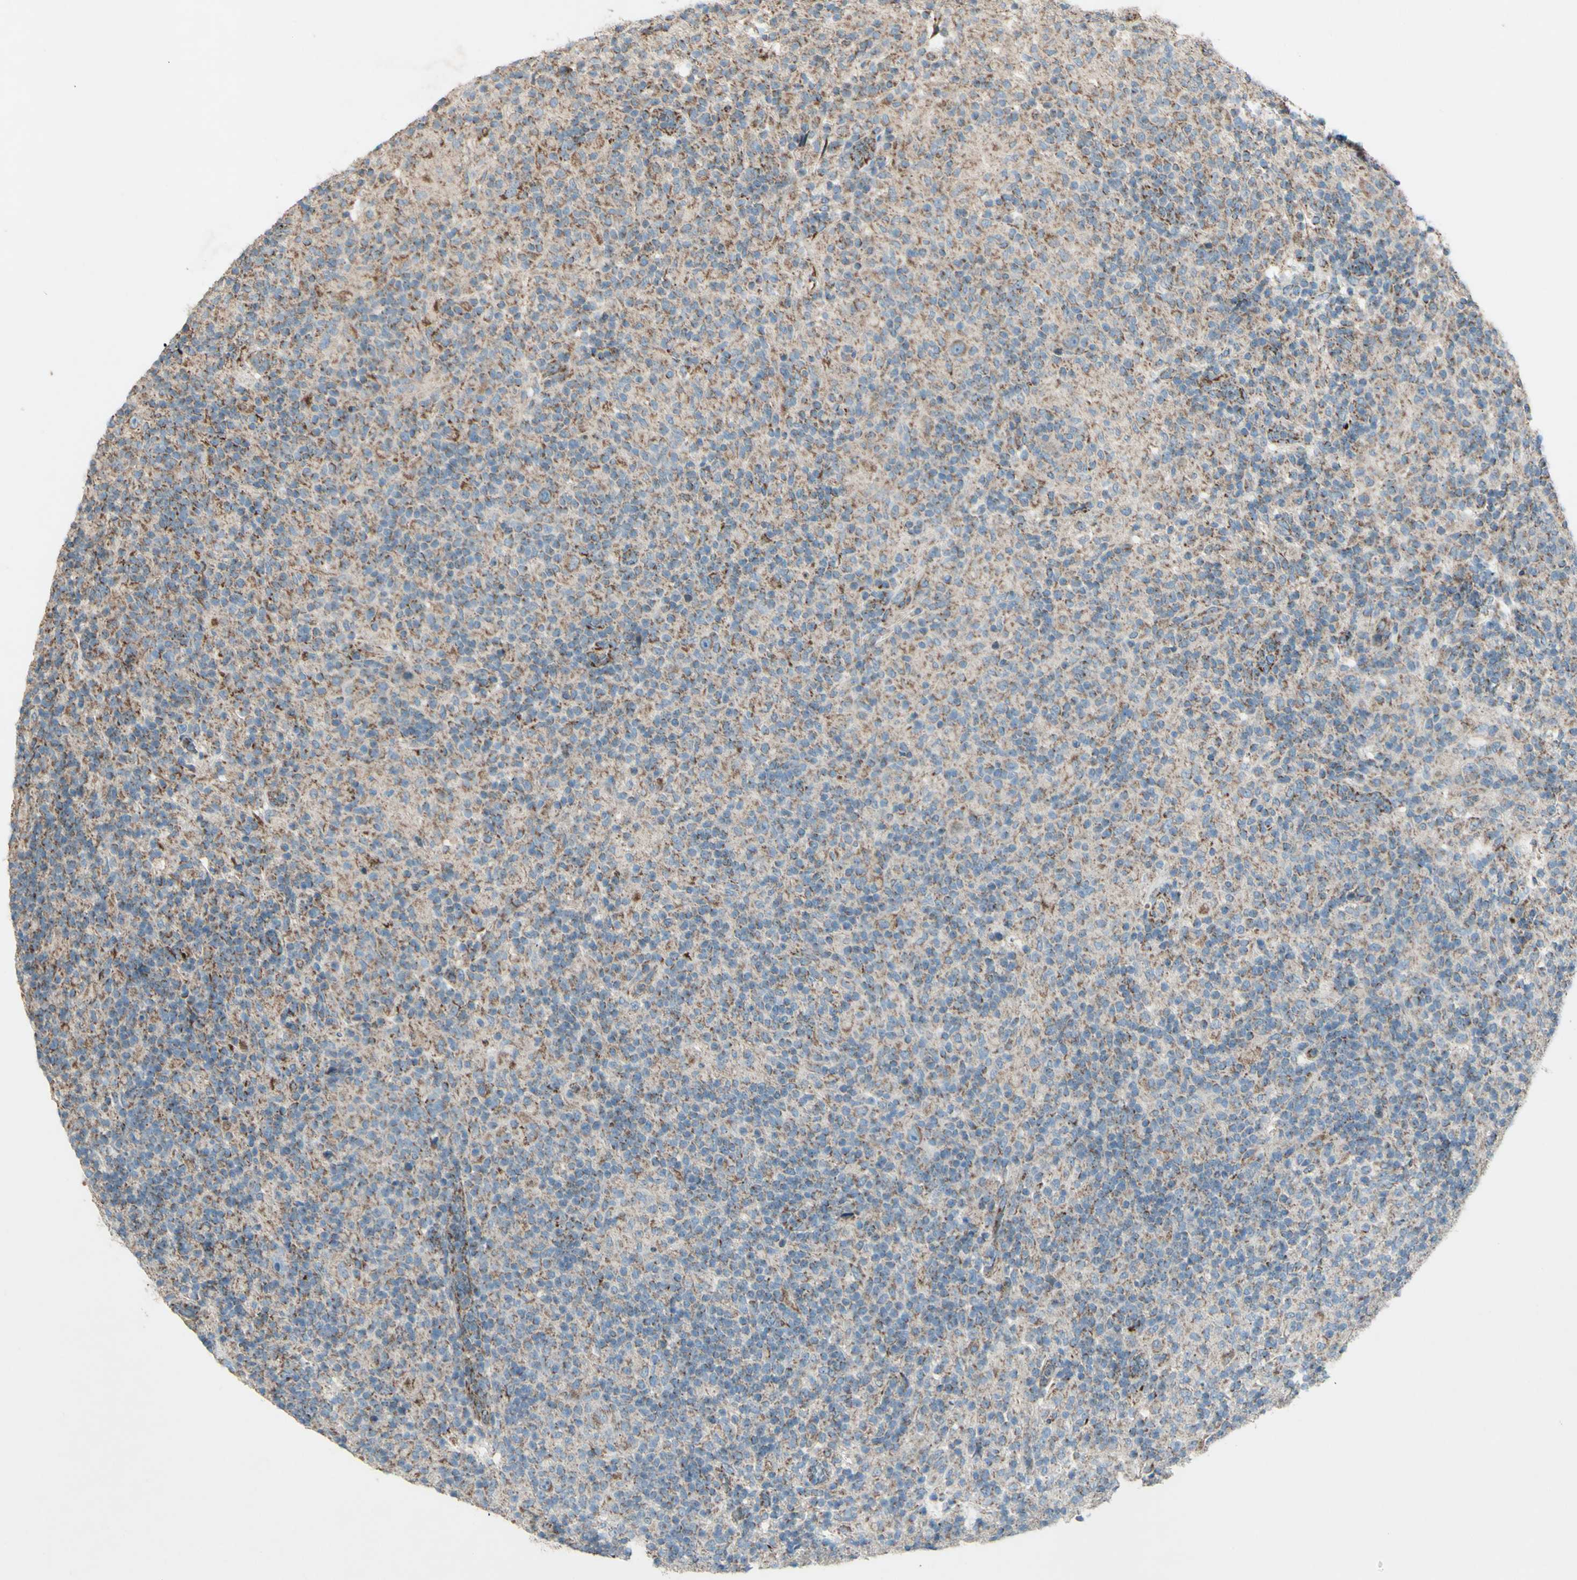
{"staining": {"intensity": "moderate", "quantity": ">75%", "location": "cytoplasmic/membranous"}, "tissue": "lymphoma", "cell_type": "Tumor cells", "image_type": "cancer", "snomed": [{"axis": "morphology", "description": "Hodgkin's disease, NOS"}, {"axis": "topography", "description": "Lymph node"}], "caption": "Immunohistochemical staining of human lymphoma shows moderate cytoplasmic/membranous protein staining in about >75% of tumor cells.", "gene": "RHOT1", "patient": {"sex": "male", "age": 70}}